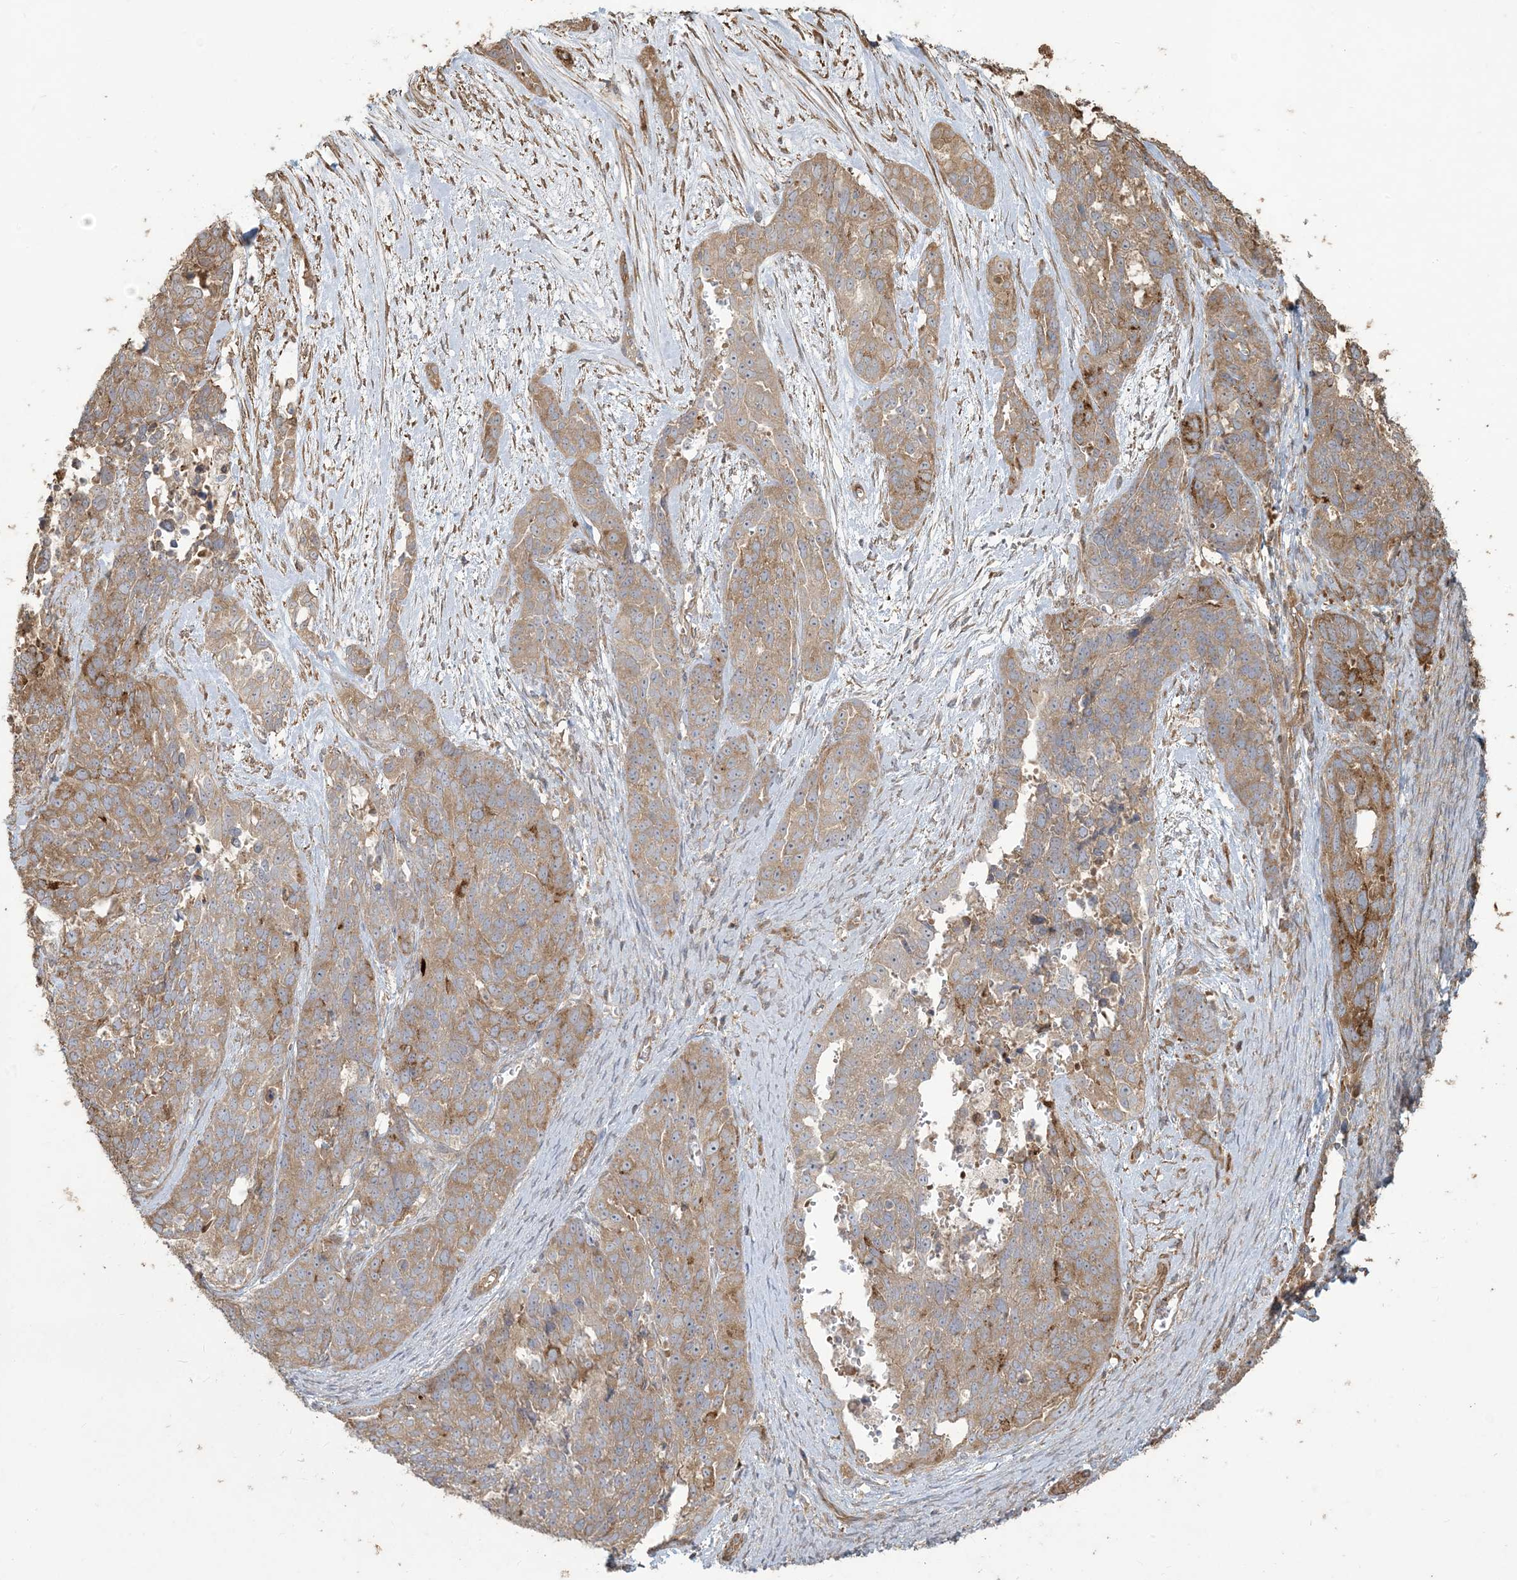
{"staining": {"intensity": "moderate", "quantity": ">75%", "location": "cytoplasmic/membranous"}, "tissue": "ovarian cancer", "cell_type": "Tumor cells", "image_type": "cancer", "snomed": [{"axis": "morphology", "description": "Cystadenocarcinoma, serous, NOS"}, {"axis": "topography", "description": "Ovary"}], "caption": "This micrograph shows ovarian serous cystadenocarcinoma stained with IHC to label a protein in brown. The cytoplasmic/membranous of tumor cells show moderate positivity for the protein. Nuclei are counter-stained blue.", "gene": "KLHL18", "patient": {"sex": "female", "age": 44}}